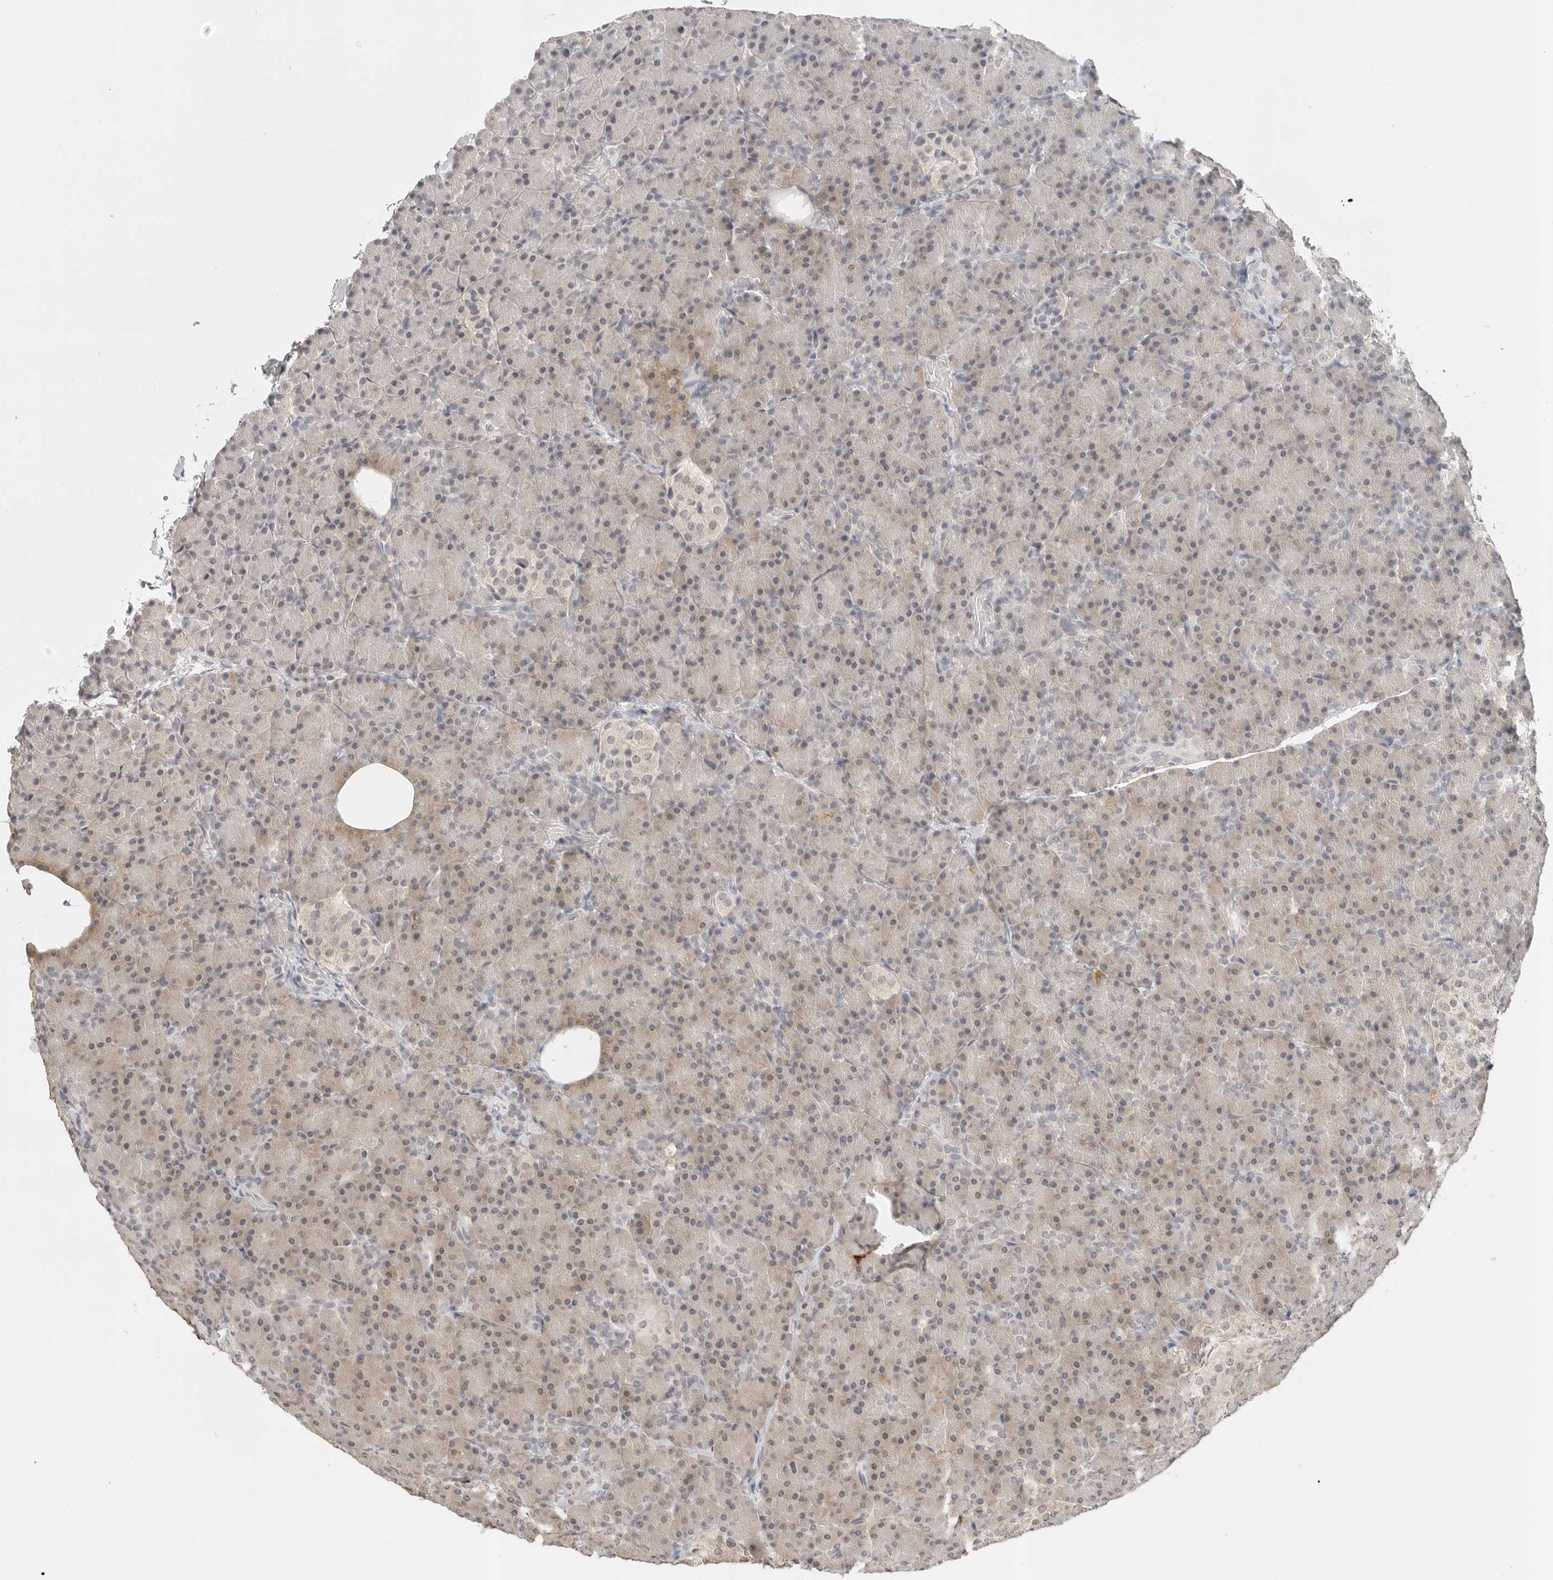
{"staining": {"intensity": "weak", "quantity": "25%-75%", "location": "cytoplasmic/membranous,nuclear"}, "tissue": "pancreas", "cell_type": "Exocrine glandular cells", "image_type": "normal", "snomed": [{"axis": "morphology", "description": "Normal tissue, NOS"}, {"axis": "topography", "description": "Pancreas"}], "caption": "Protein expression analysis of benign pancreas exhibits weak cytoplasmic/membranous,nuclear expression in about 25%-75% of exocrine glandular cells.", "gene": "IL24", "patient": {"sex": "female", "age": 43}}